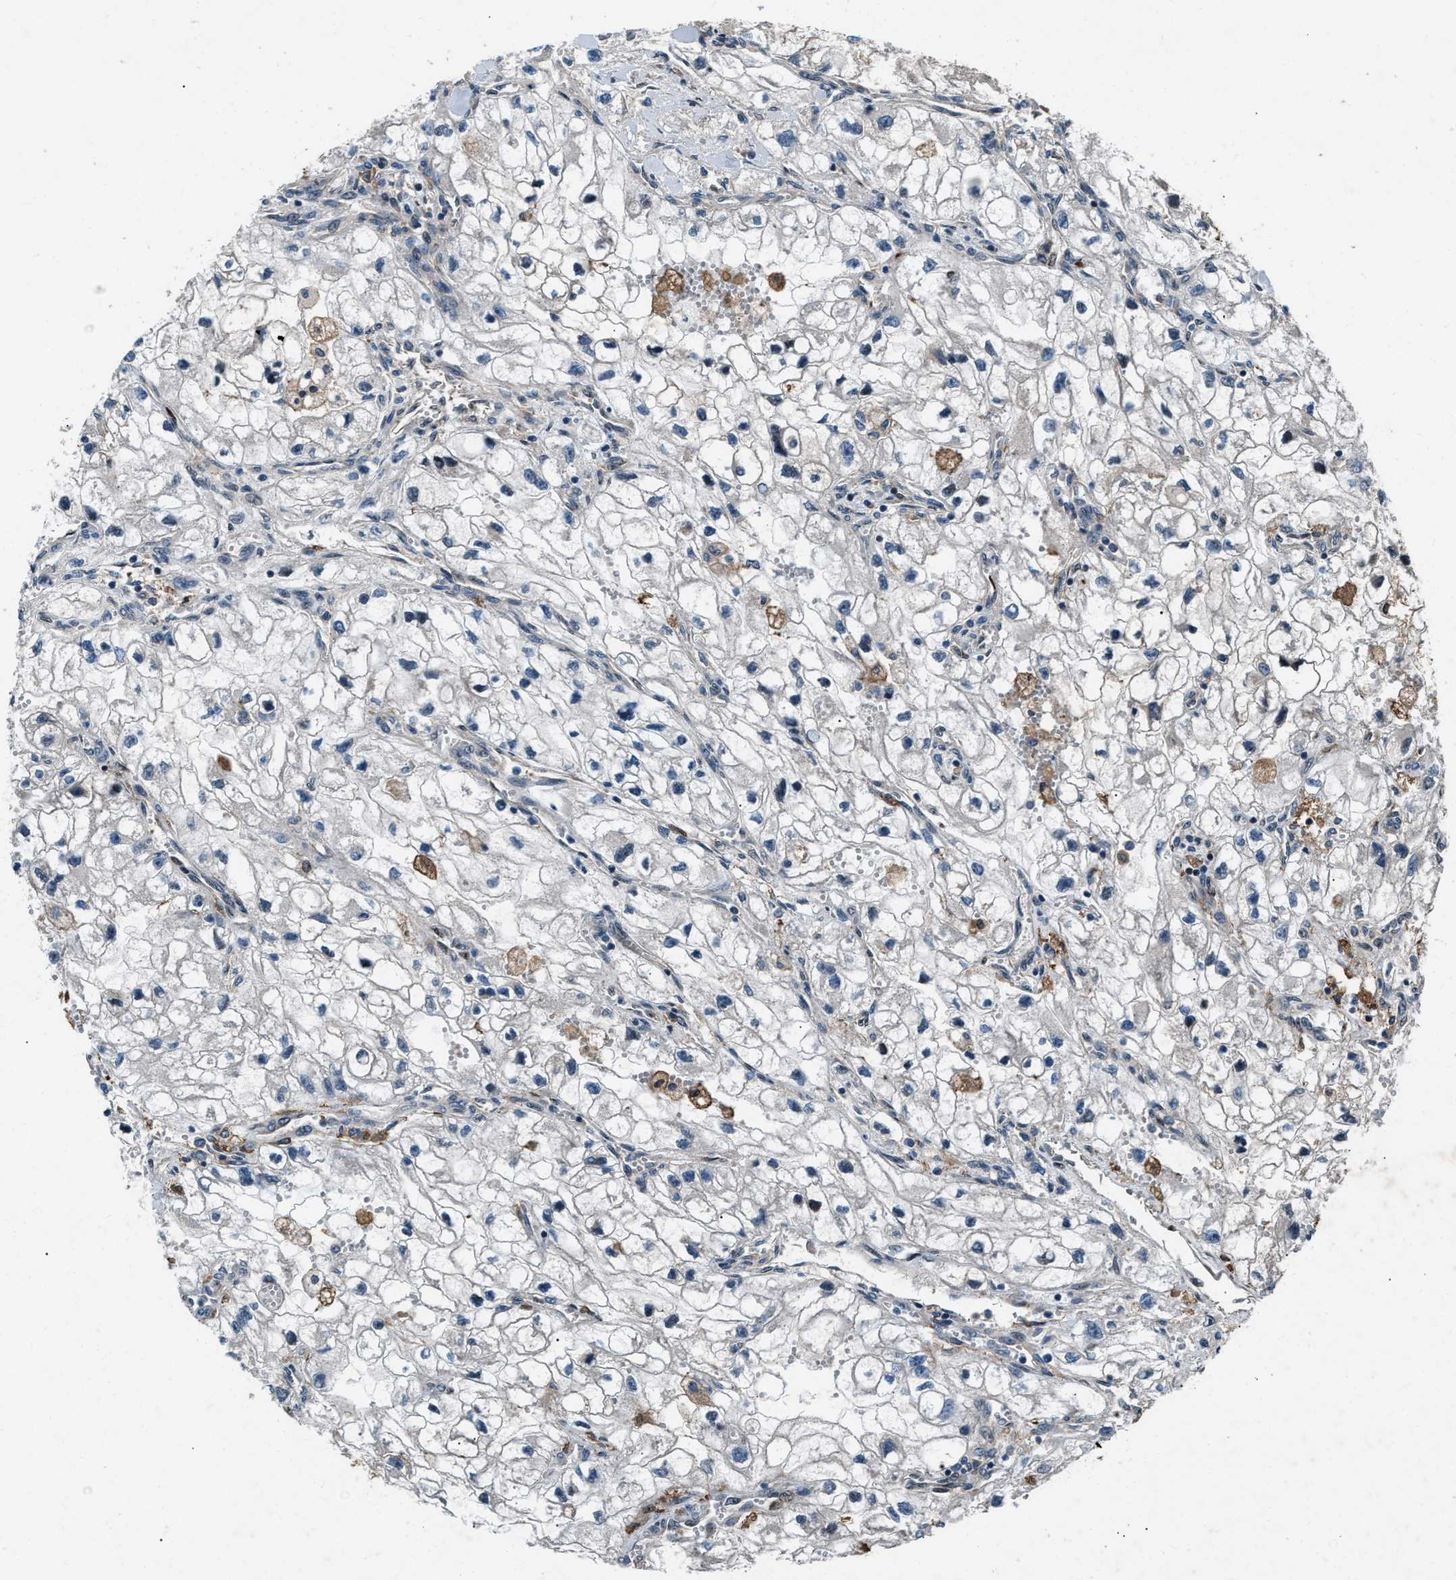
{"staining": {"intensity": "negative", "quantity": "none", "location": "none"}, "tissue": "renal cancer", "cell_type": "Tumor cells", "image_type": "cancer", "snomed": [{"axis": "morphology", "description": "Adenocarcinoma, NOS"}, {"axis": "topography", "description": "Kidney"}], "caption": "This image is of renal cancer (adenocarcinoma) stained with IHC to label a protein in brown with the nuclei are counter-stained blue. There is no expression in tumor cells.", "gene": "DYNC2I1", "patient": {"sex": "female", "age": 70}}